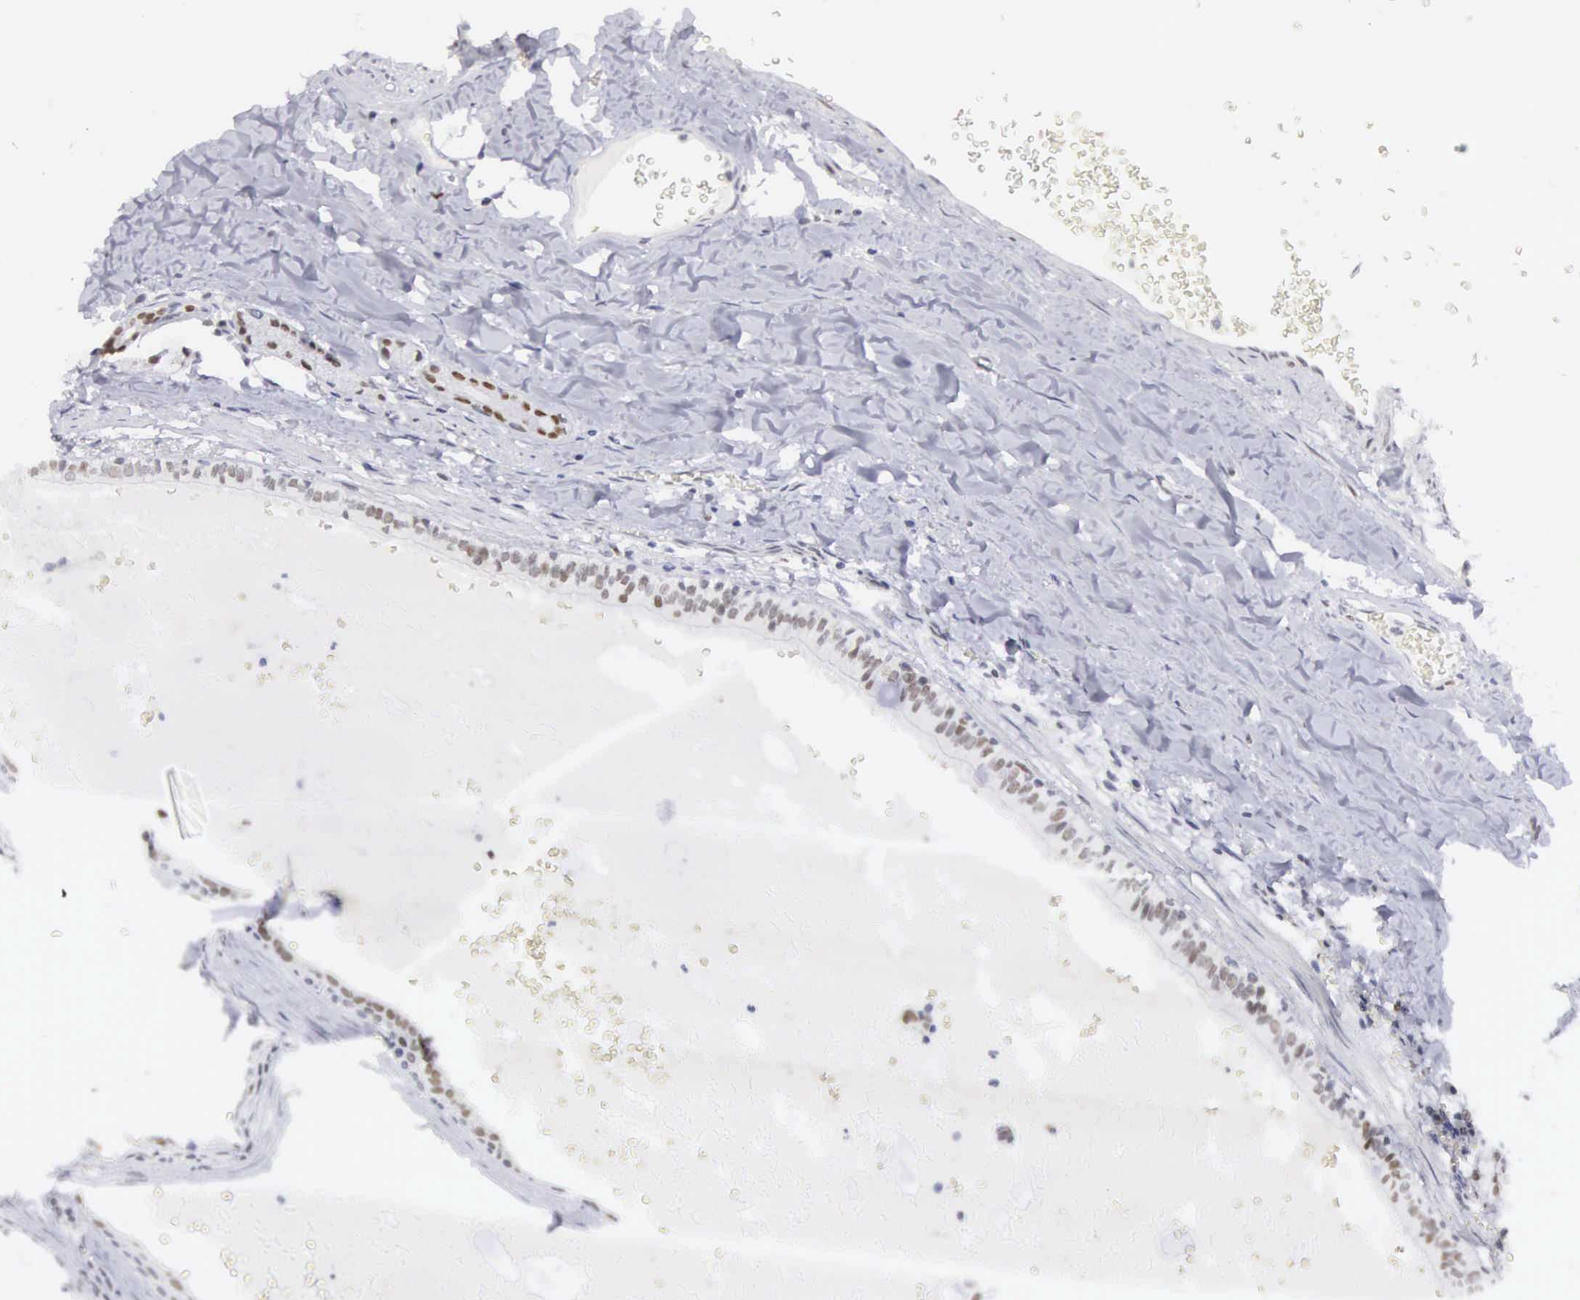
{"staining": {"intensity": "negative", "quantity": "none", "location": "none"}, "tissue": "carcinoid", "cell_type": "Tumor cells", "image_type": "cancer", "snomed": [{"axis": "morphology", "description": "Carcinoid, malignant, NOS"}, {"axis": "topography", "description": "Bronchus"}], "caption": "Human carcinoid stained for a protein using immunohistochemistry reveals no expression in tumor cells.", "gene": "ETV6", "patient": {"sex": "male", "age": 55}}